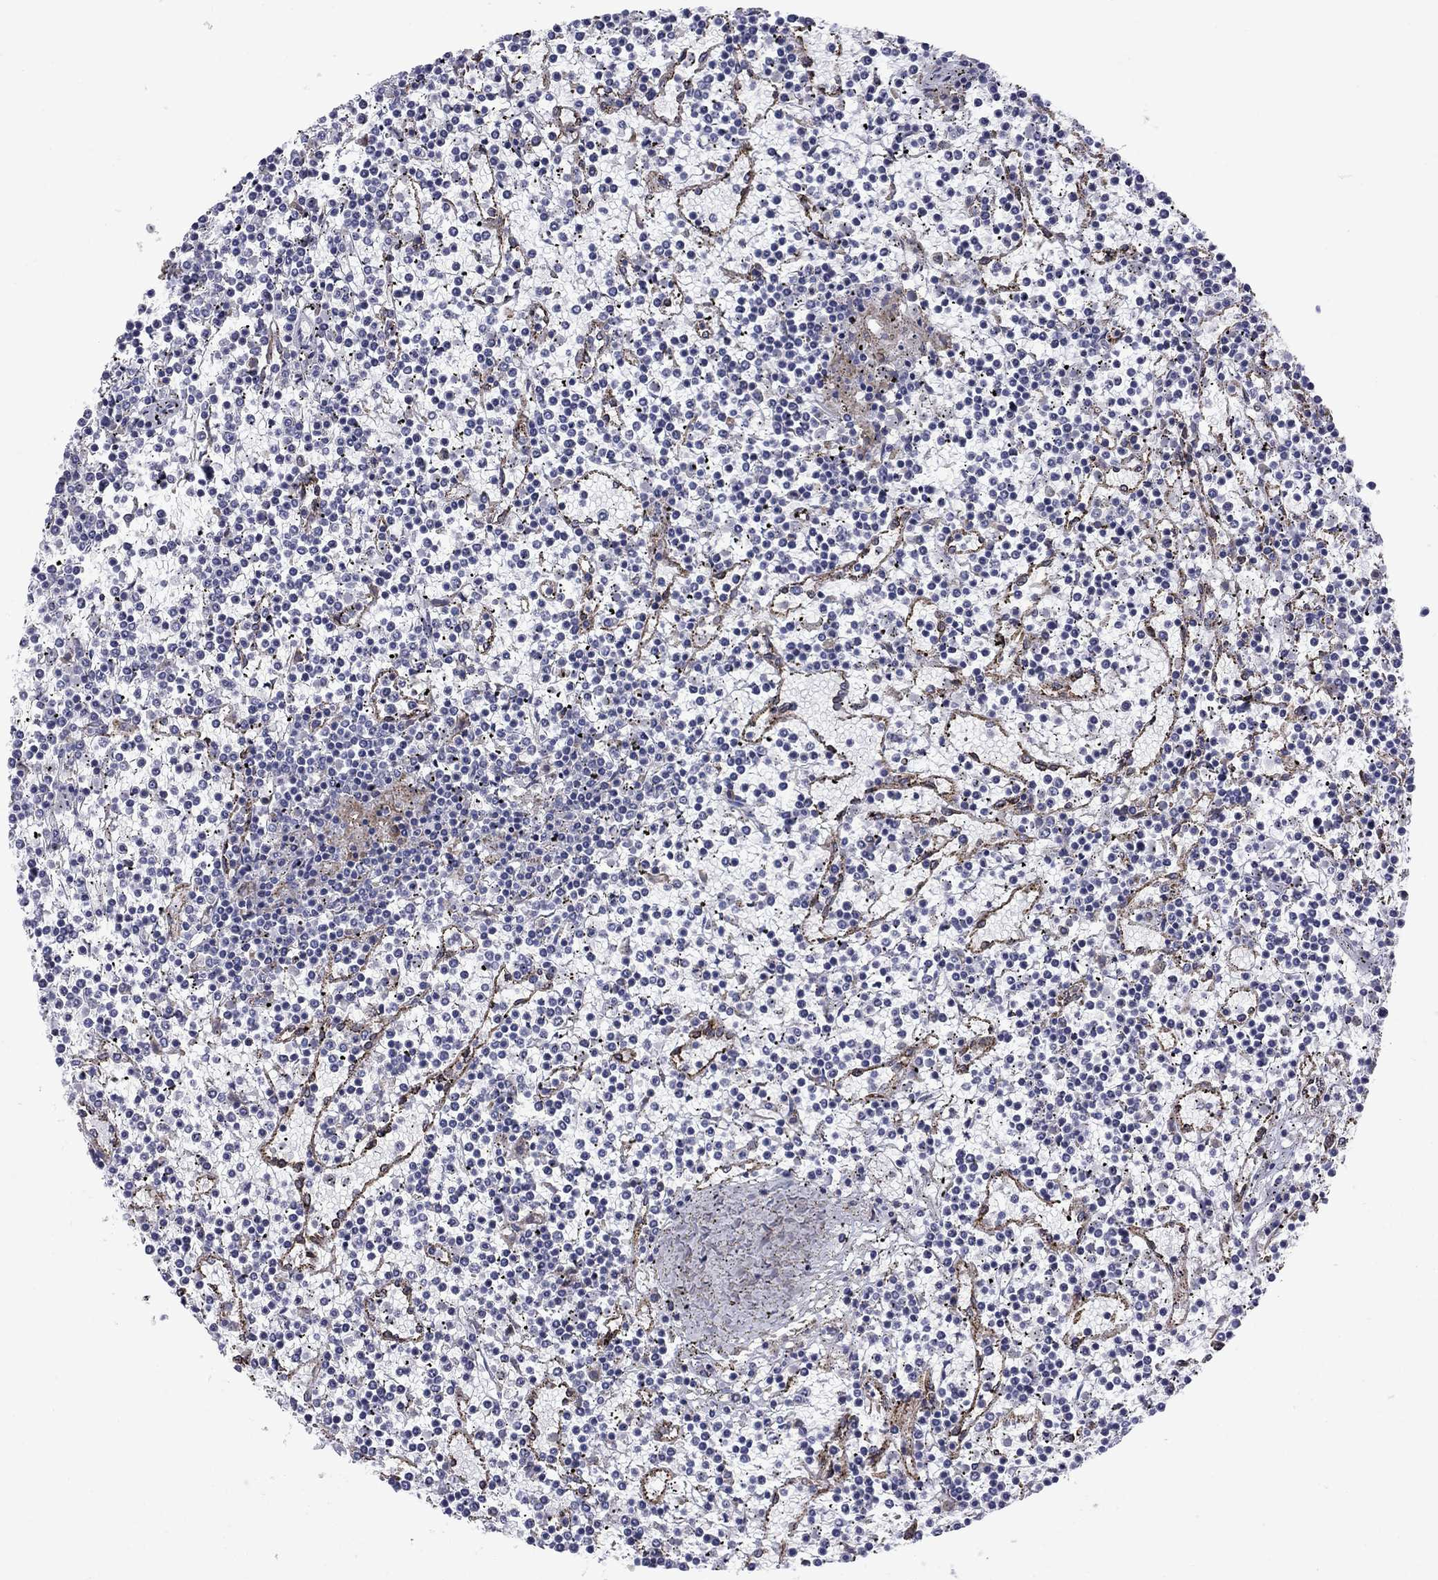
{"staining": {"intensity": "negative", "quantity": "none", "location": "none"}, "tissue": "lymphoma", "cell_type": "Tumor cells", "image_type": "cancer", "snomed": [{"axis": "morphology", "description": "Malignant lymphoma, non-Hodgkin's type, Low grade"}, {"axis": "topography", "description": "Spleen"}], "caption": "IHC photomicrograph of malignant lymphoma, non-Hodgkin's type (low-grade) stained for a protein (brown), which shows no staining in tumor cells.", "gene": "TMPRSS11A", "patient": {"sex": "female", "age": 19}}